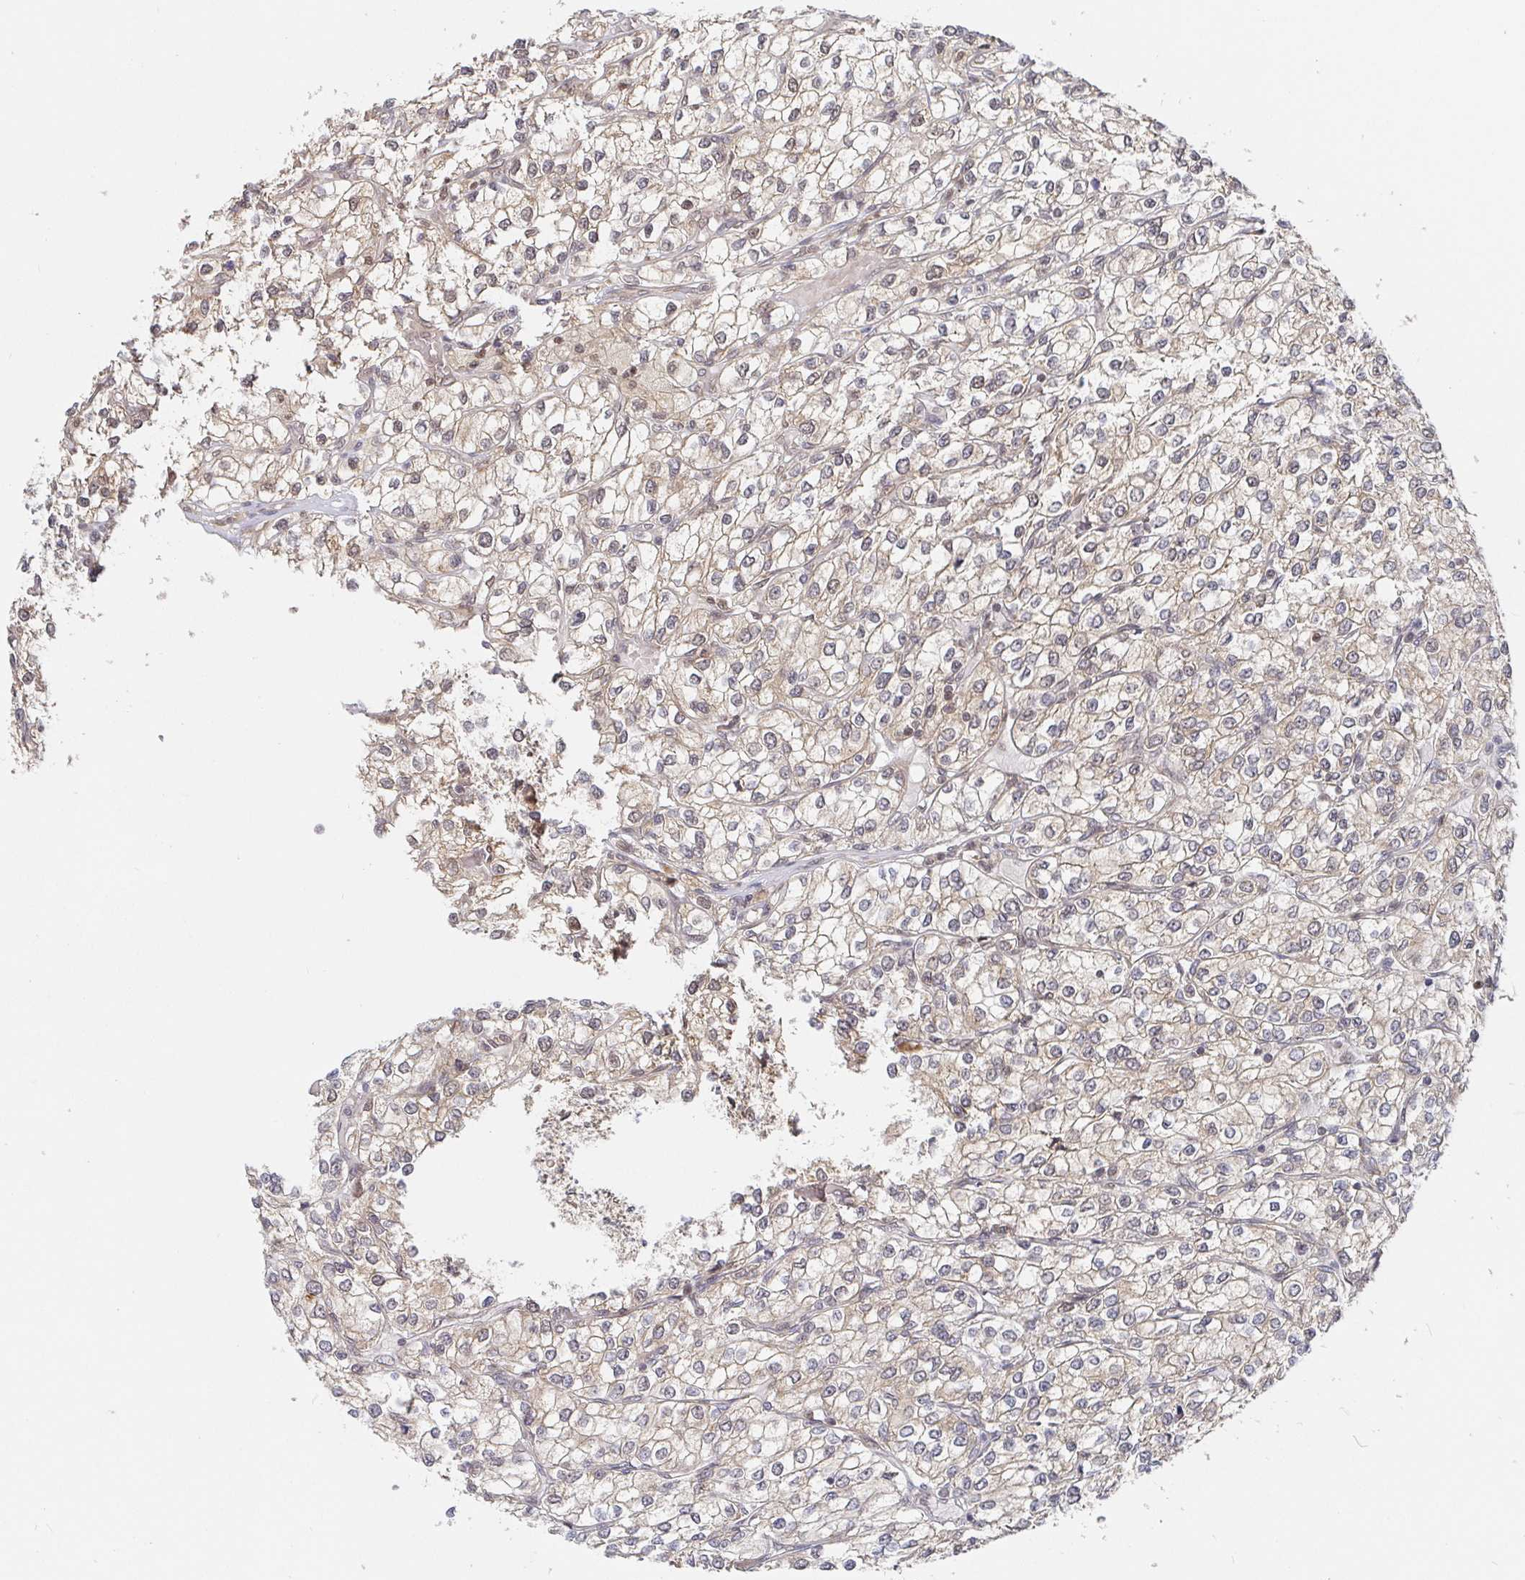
{"staining": {"intensity": "weak", "quantity": "25%-75%", "location": "cytoplasmic/membranous"}, "tissue": "renal cancer", "cell_type": "Tumor cells", "image_type": "cancer", "snomed": [{"axis": "morphology", "description": "Adenocarcinoma, NOS"}, {"axis": "topography", "description": "Kidney"}], "caption": "The micrograph displays a brown stain indicating the presence of a protein in the cytoplasmic/membranous of tumor cells in renal cancer (adenocarcinoma).", "gene": "ALG1", "patient": {"sex": "male", "age": 80}}